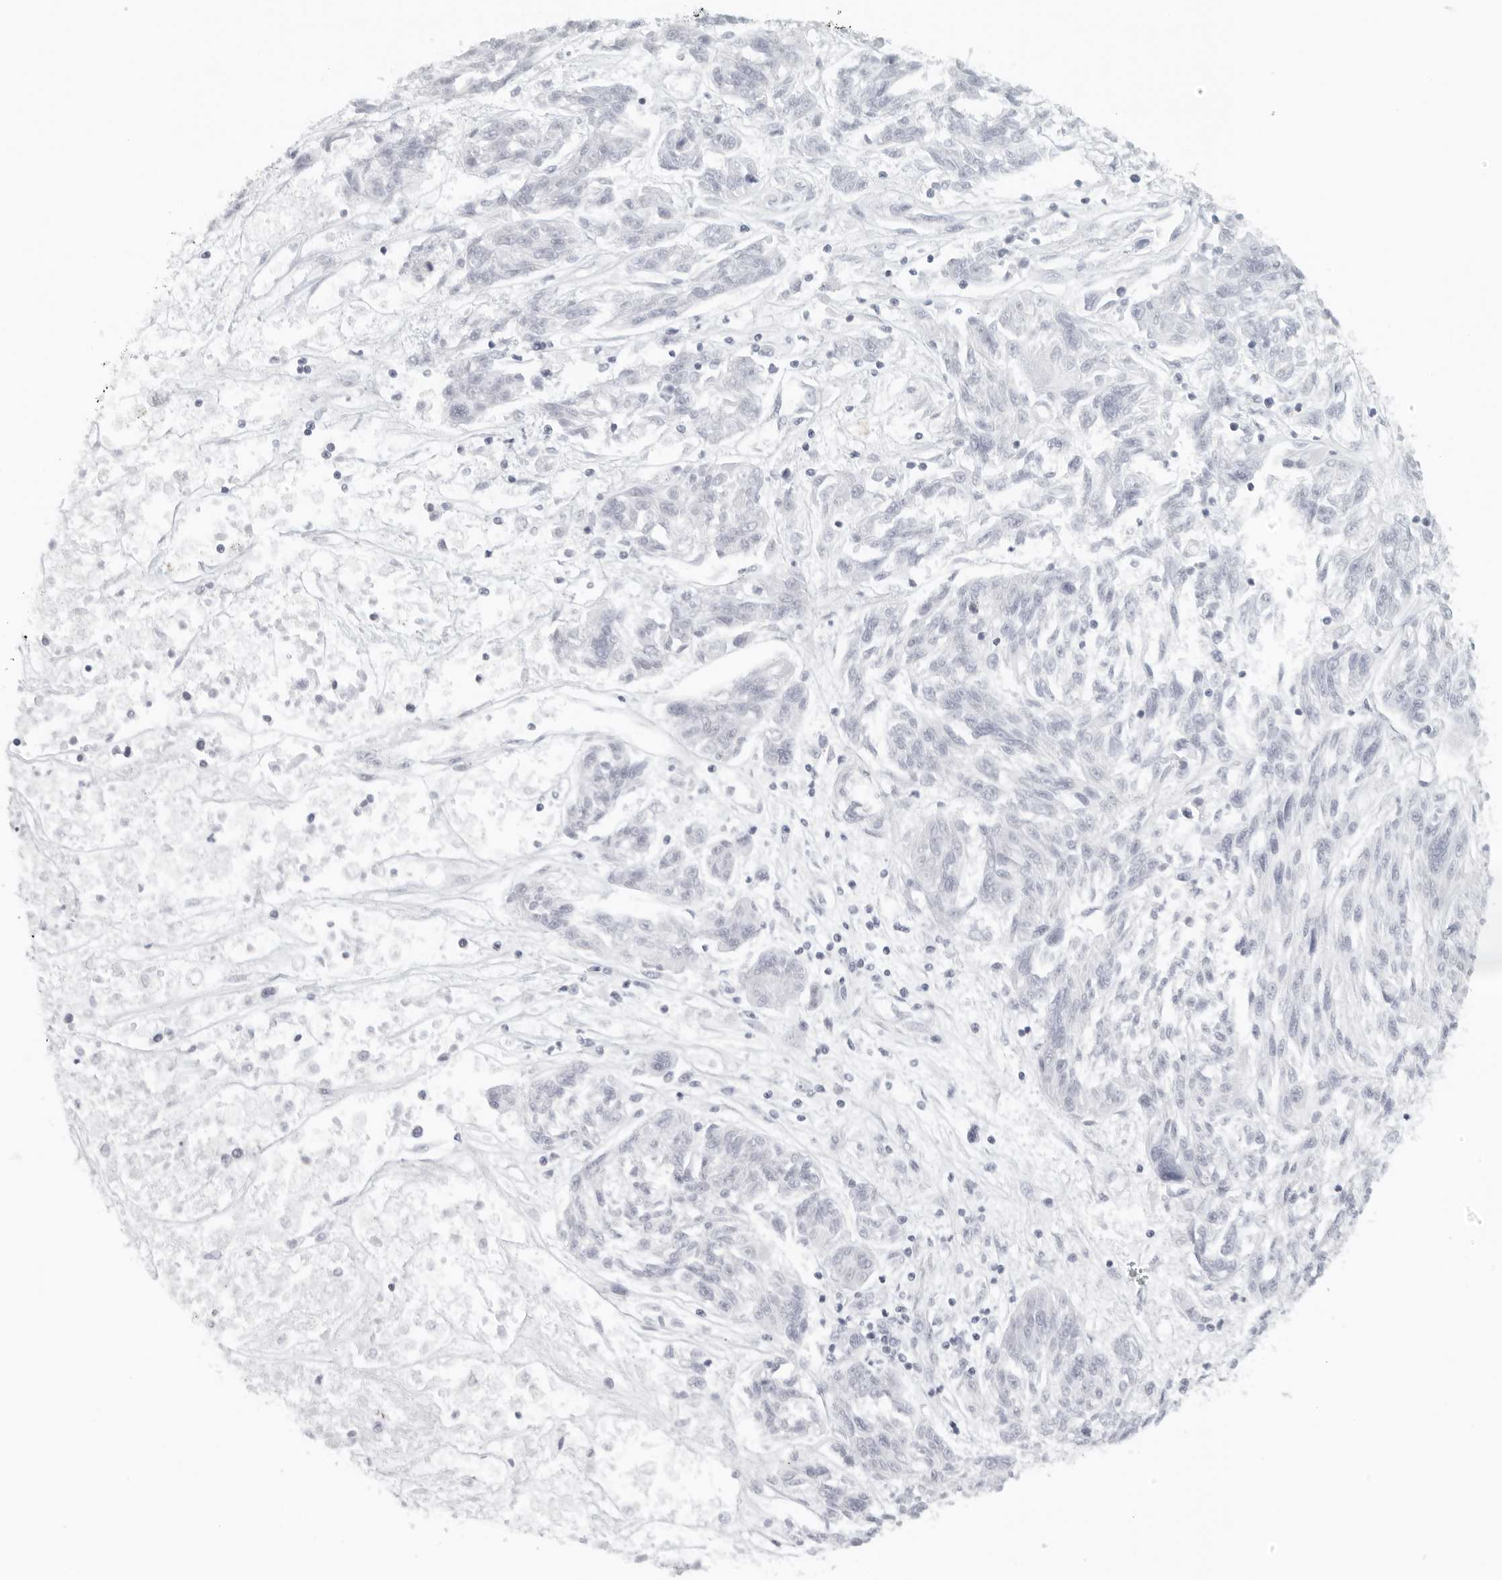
{"staining": {"intensity": "negative", "quantity": "none", "location": "none"}, "tissue": "melanoma", "cell_type": "Tumor cells", "image_type": "cancer", "snomed": [{"axis": "morphology", "description": "Malignant melanoma, NOS"}, {"axis": "topography", "description": "Skin"}], "caption": "The photomicrograph displays no staining of tumor cells in malignant melanoma.", "gene": "RPS6KC1", "patient": {"sex": "male", "age": 53}}